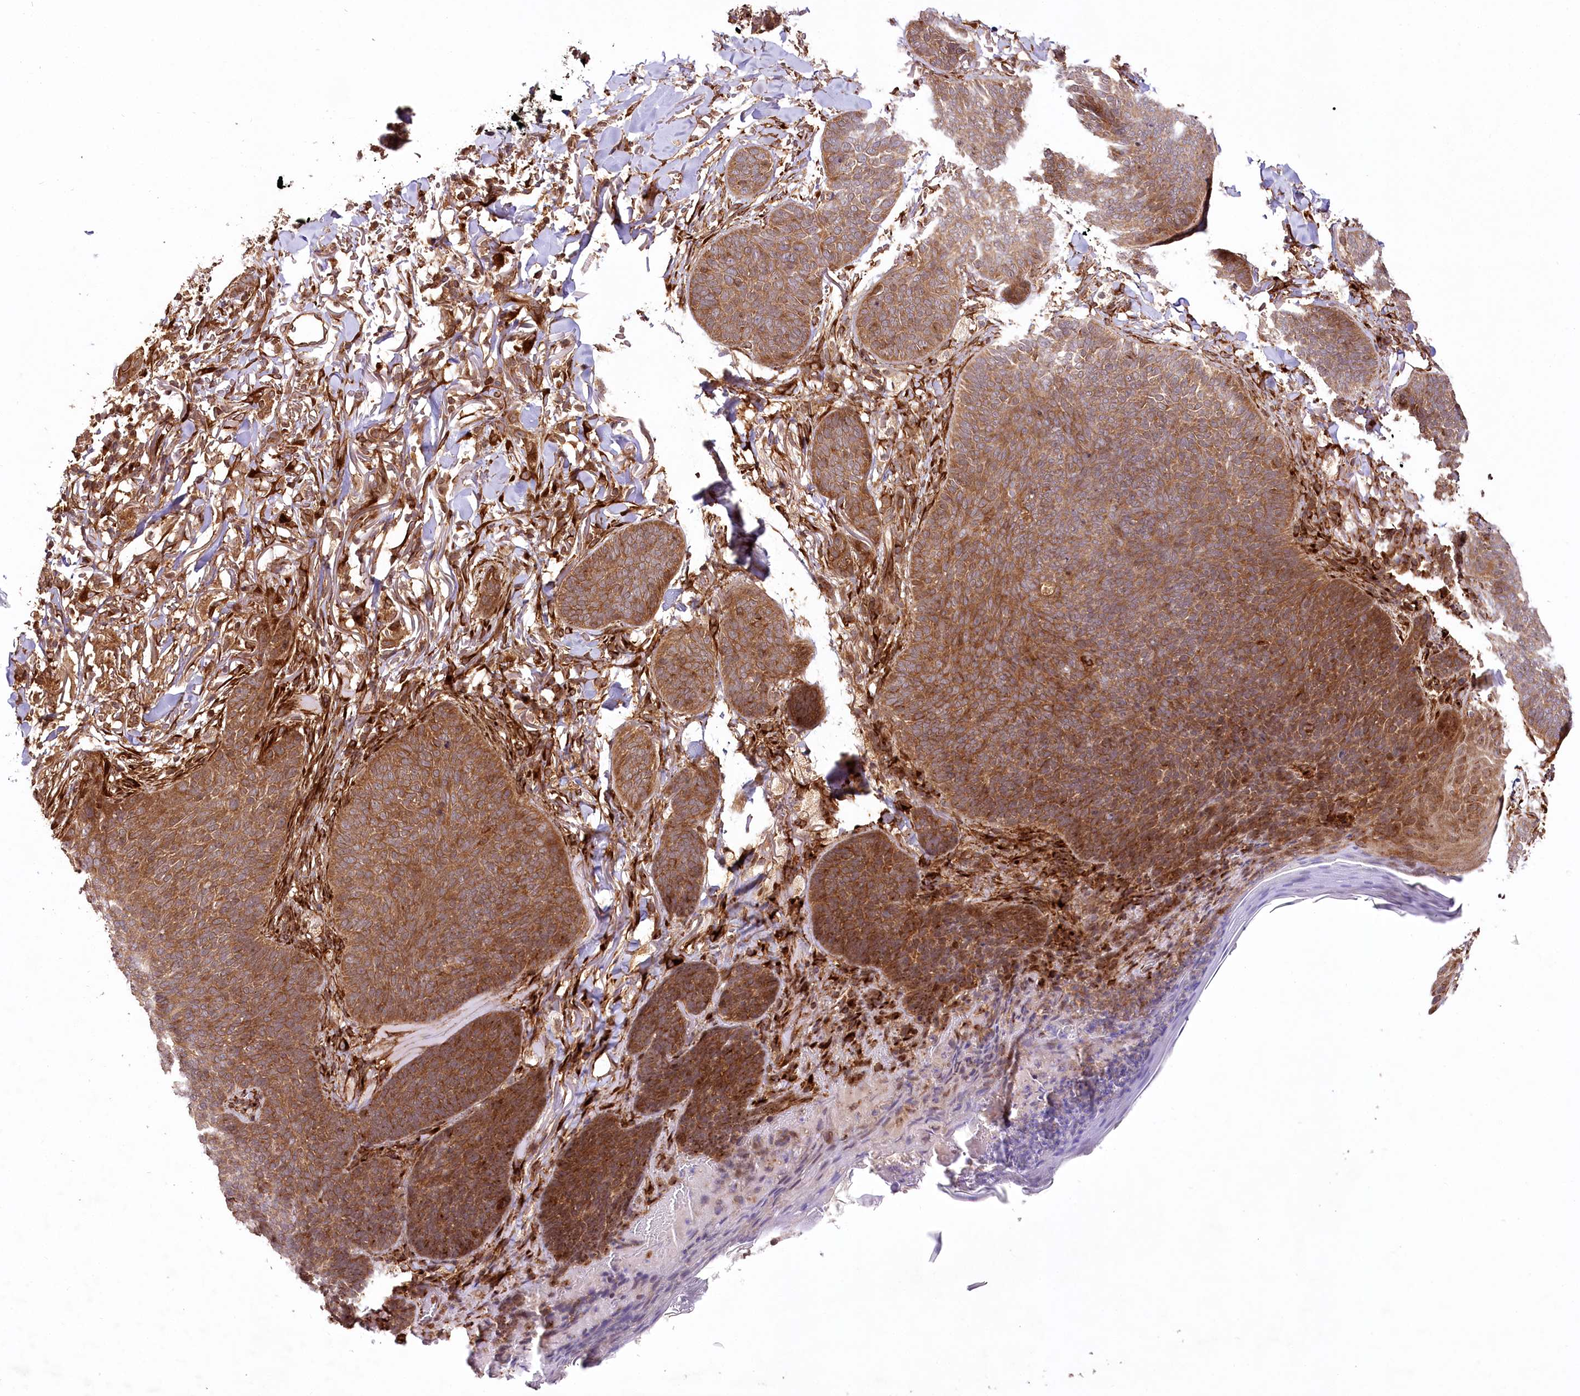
{"staining": {"intensity": "moderate", "quantity": ">75%", "location": "cytoplasmic/membranous"}, "tissue": "skin cancer", "cell_type": "Tumor cells", "image_type": "cancer", "snomed": [{"axis": "morphology", "description": "Basal cell carcinoma"}, {"axis": "topography", "description": "Skin"}], "caption": "Skin basal cell carcinoma tissue demonstrates moderate cytoplasmic/membranous staining in about >75% of tumor cells", "gene": "COPG1", "patient": {"sex": "male", "age": 85}}